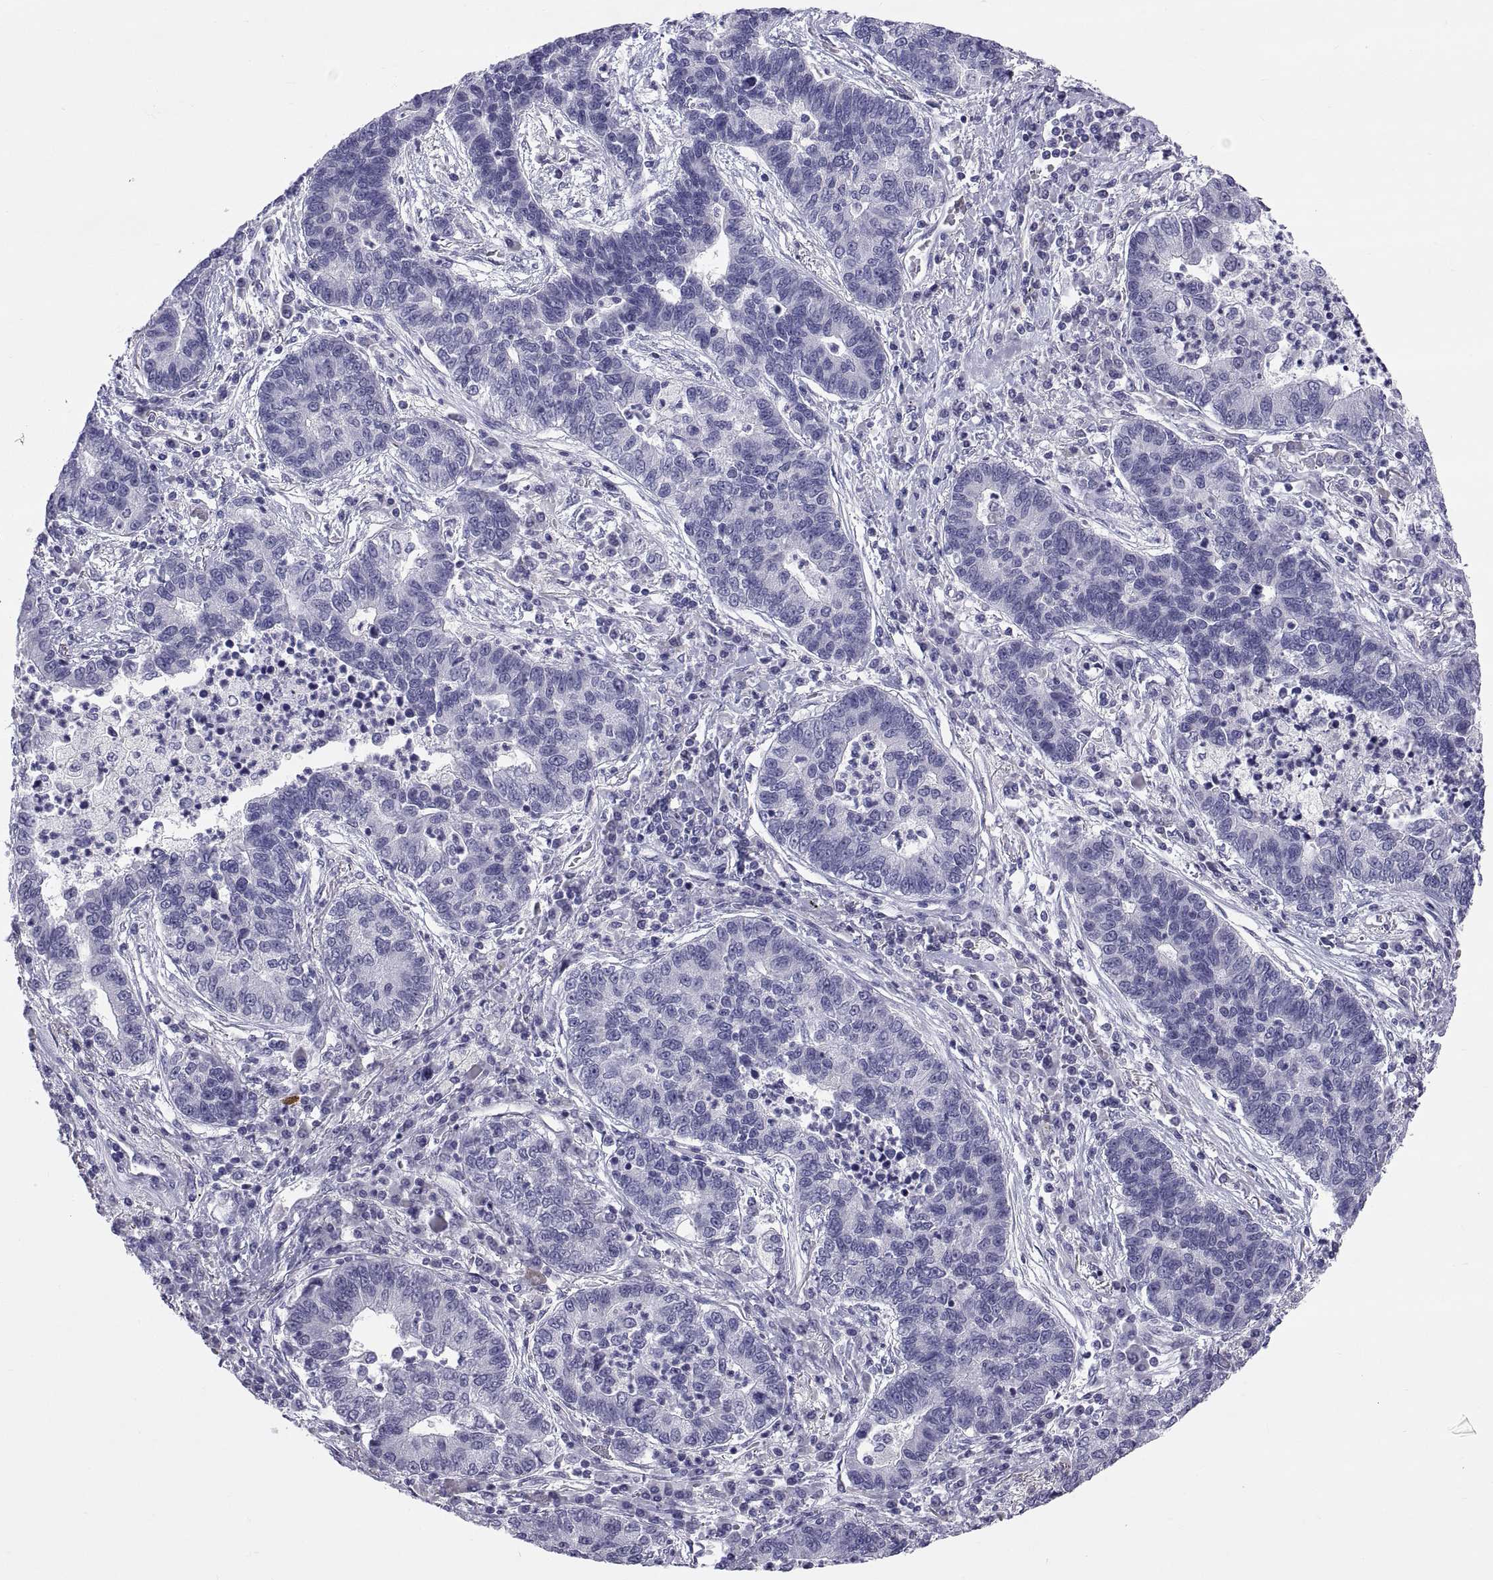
{"staining": {"intensity": "negative", "quantity": "none", "location": "none"}, "tissue": "lung cancer", "cell_type": "Tumor cells", "image_type": "cancer", "snomed": [{"axis": "morphology", "description": "Adenocarcinoma, NOS"}, {"axis": "topography", "description": "Lung"}], "caption": "Lung cancer was stained to show a protein in brown. There is no significant expression in tumor cells. (Brightfield microscopy of DAB immunohistochemistry (IHC) at high magnification).", "gene": "TEX13A", "patient": {"sex": "female", "age": 57}}